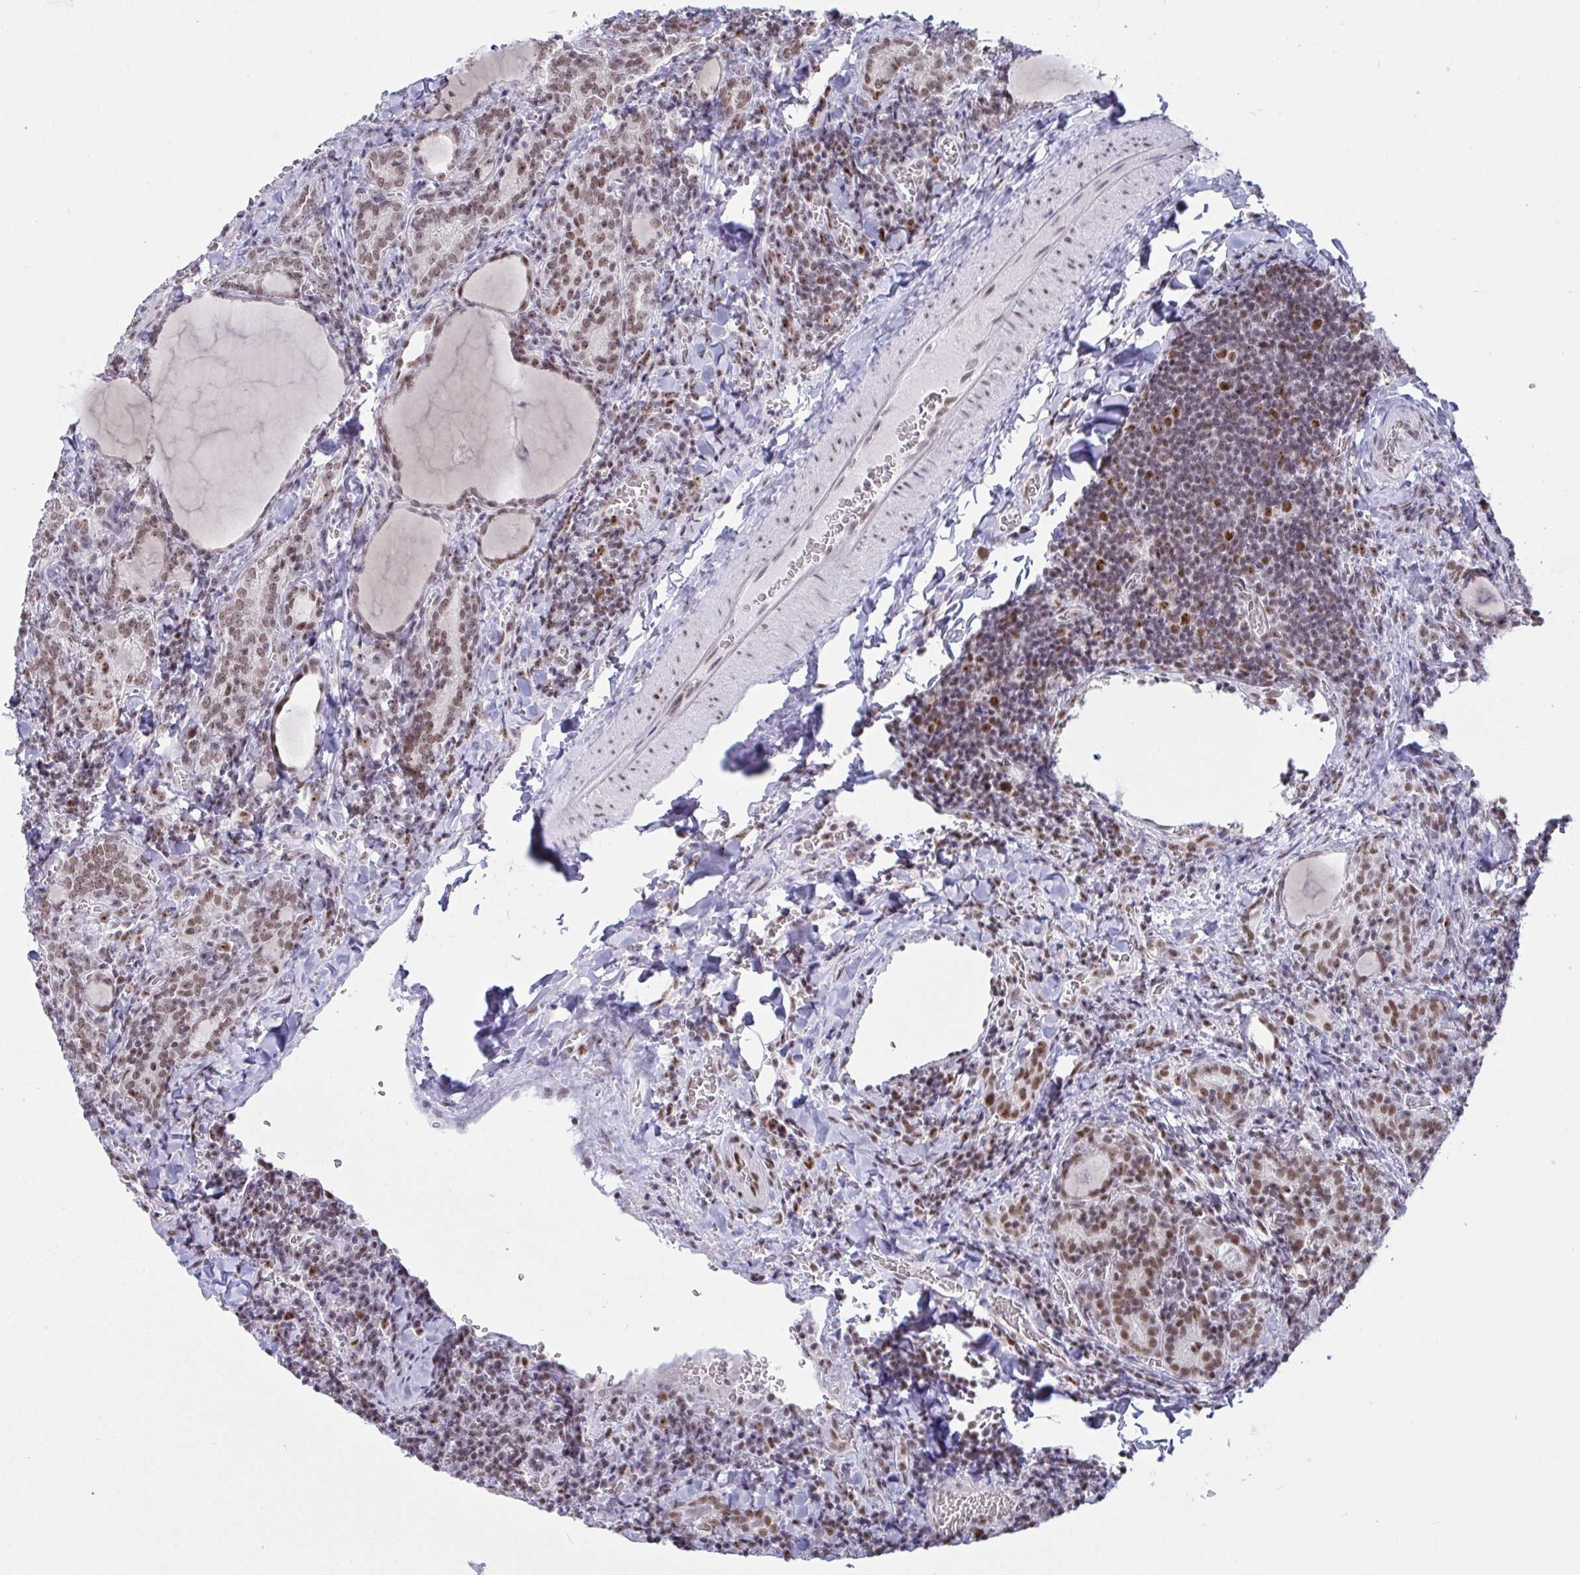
{"staining": {"intensity": "moderate", "quantity": ">75%", "location": "nuclear"}, "tissue": "thyroid cancer", "cell_type": "Tumor cells", "image_type": "cancer", "snomed": [{"axis": "morphology", "description": "Papillary adenocarcinoma, NOS"}, {"axis": "topography", "description": "Thyroid gland"}], "caption": "A high-resolution image shows immunohistochemistry staining of thyroid cancer (papillary adenocarcinoma), which shows moderate nuclear expression in about >75% of tumor cells.", "gene": "SUPT16H", "patient": {"sex": "female", "age": 30}}